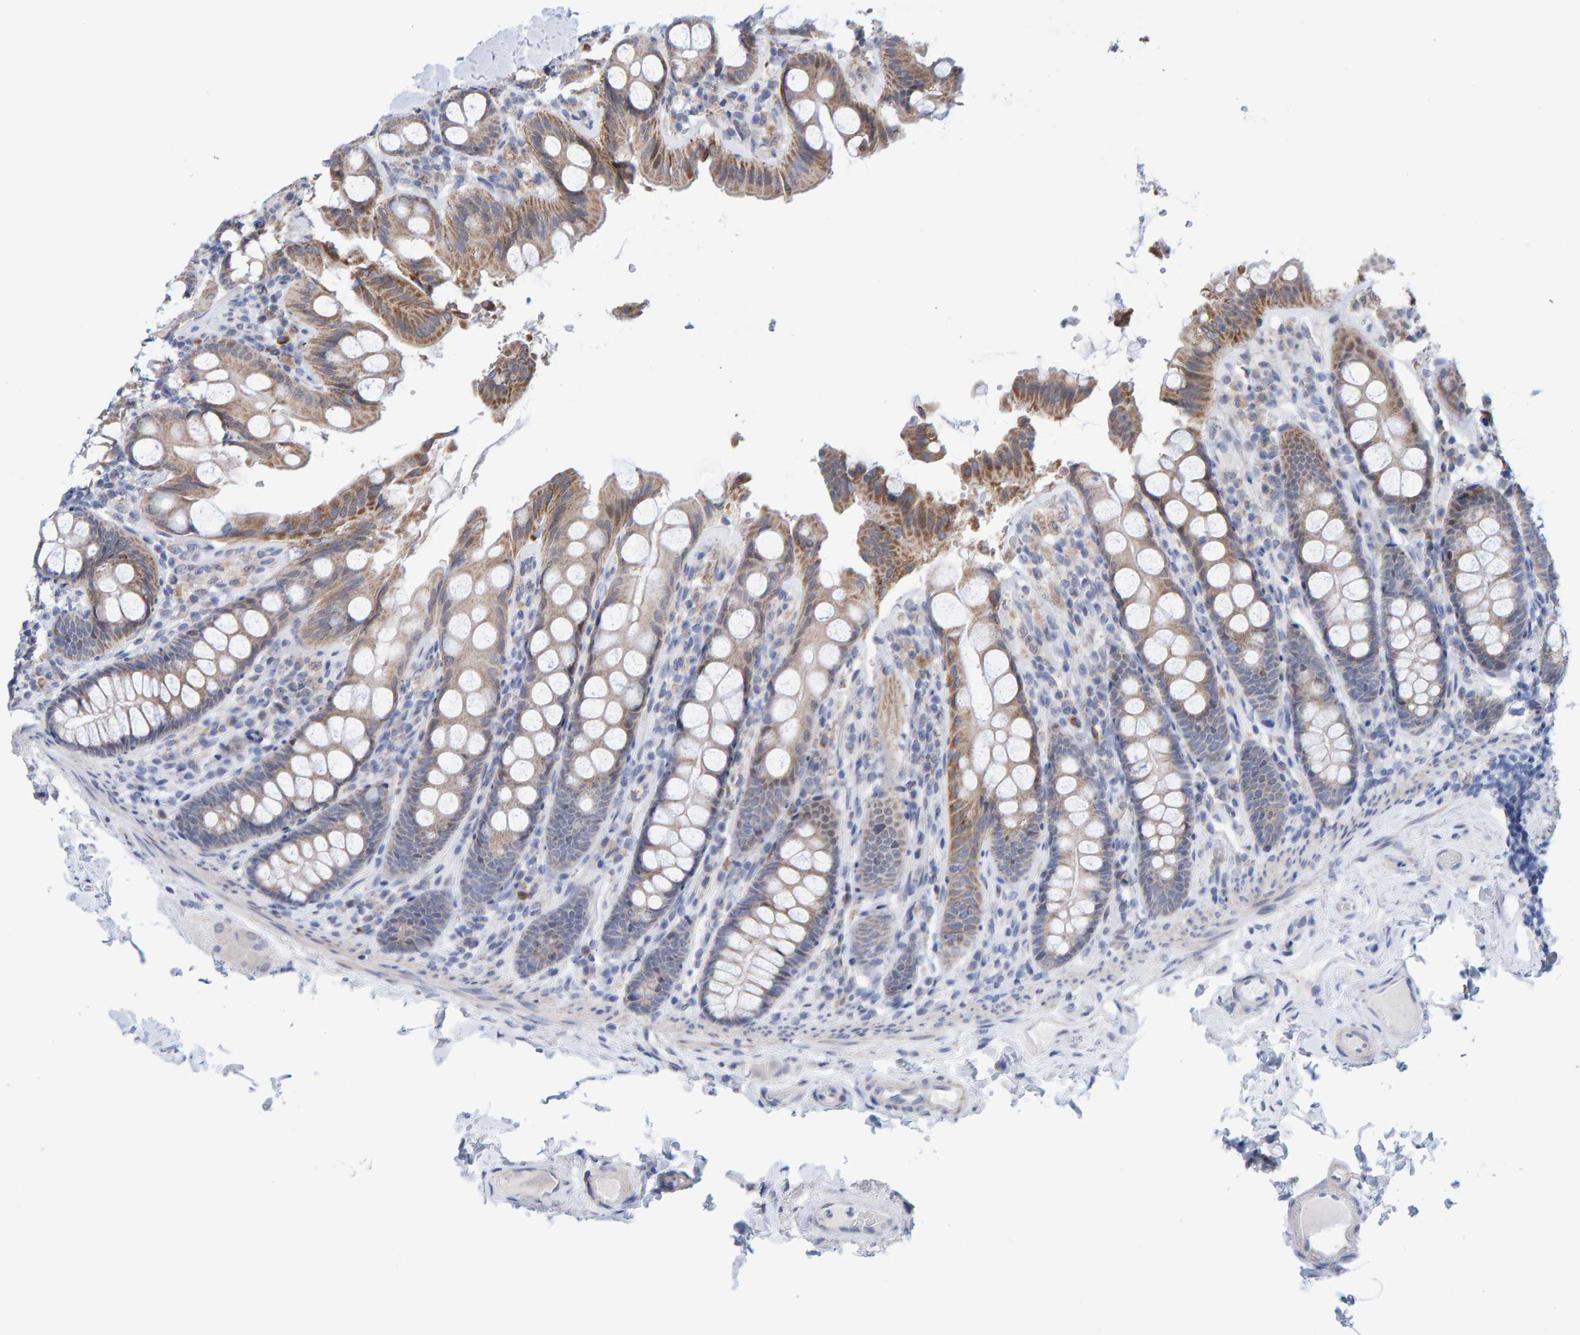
{"staining": {"intensity": "negative", "quantity": "none", "location": "none"}, "tissue": "colon", "cell_type": "Endothelial cells", "image_type": "normal", "snomed": [{"axis": "morphology", "description": "Normal tissue, NOS"}, {"axis": "topography", "description": "Colon"}, {"axis": "topography", "description": "Peripheral nerve tissue"}], "caption": "High power microscopy histopathology image of an IHC image of normal colon, revealing no significant expression in endothelial cells.", "gene": "USP43", "patient": {"sex": "female", "age": 61}}